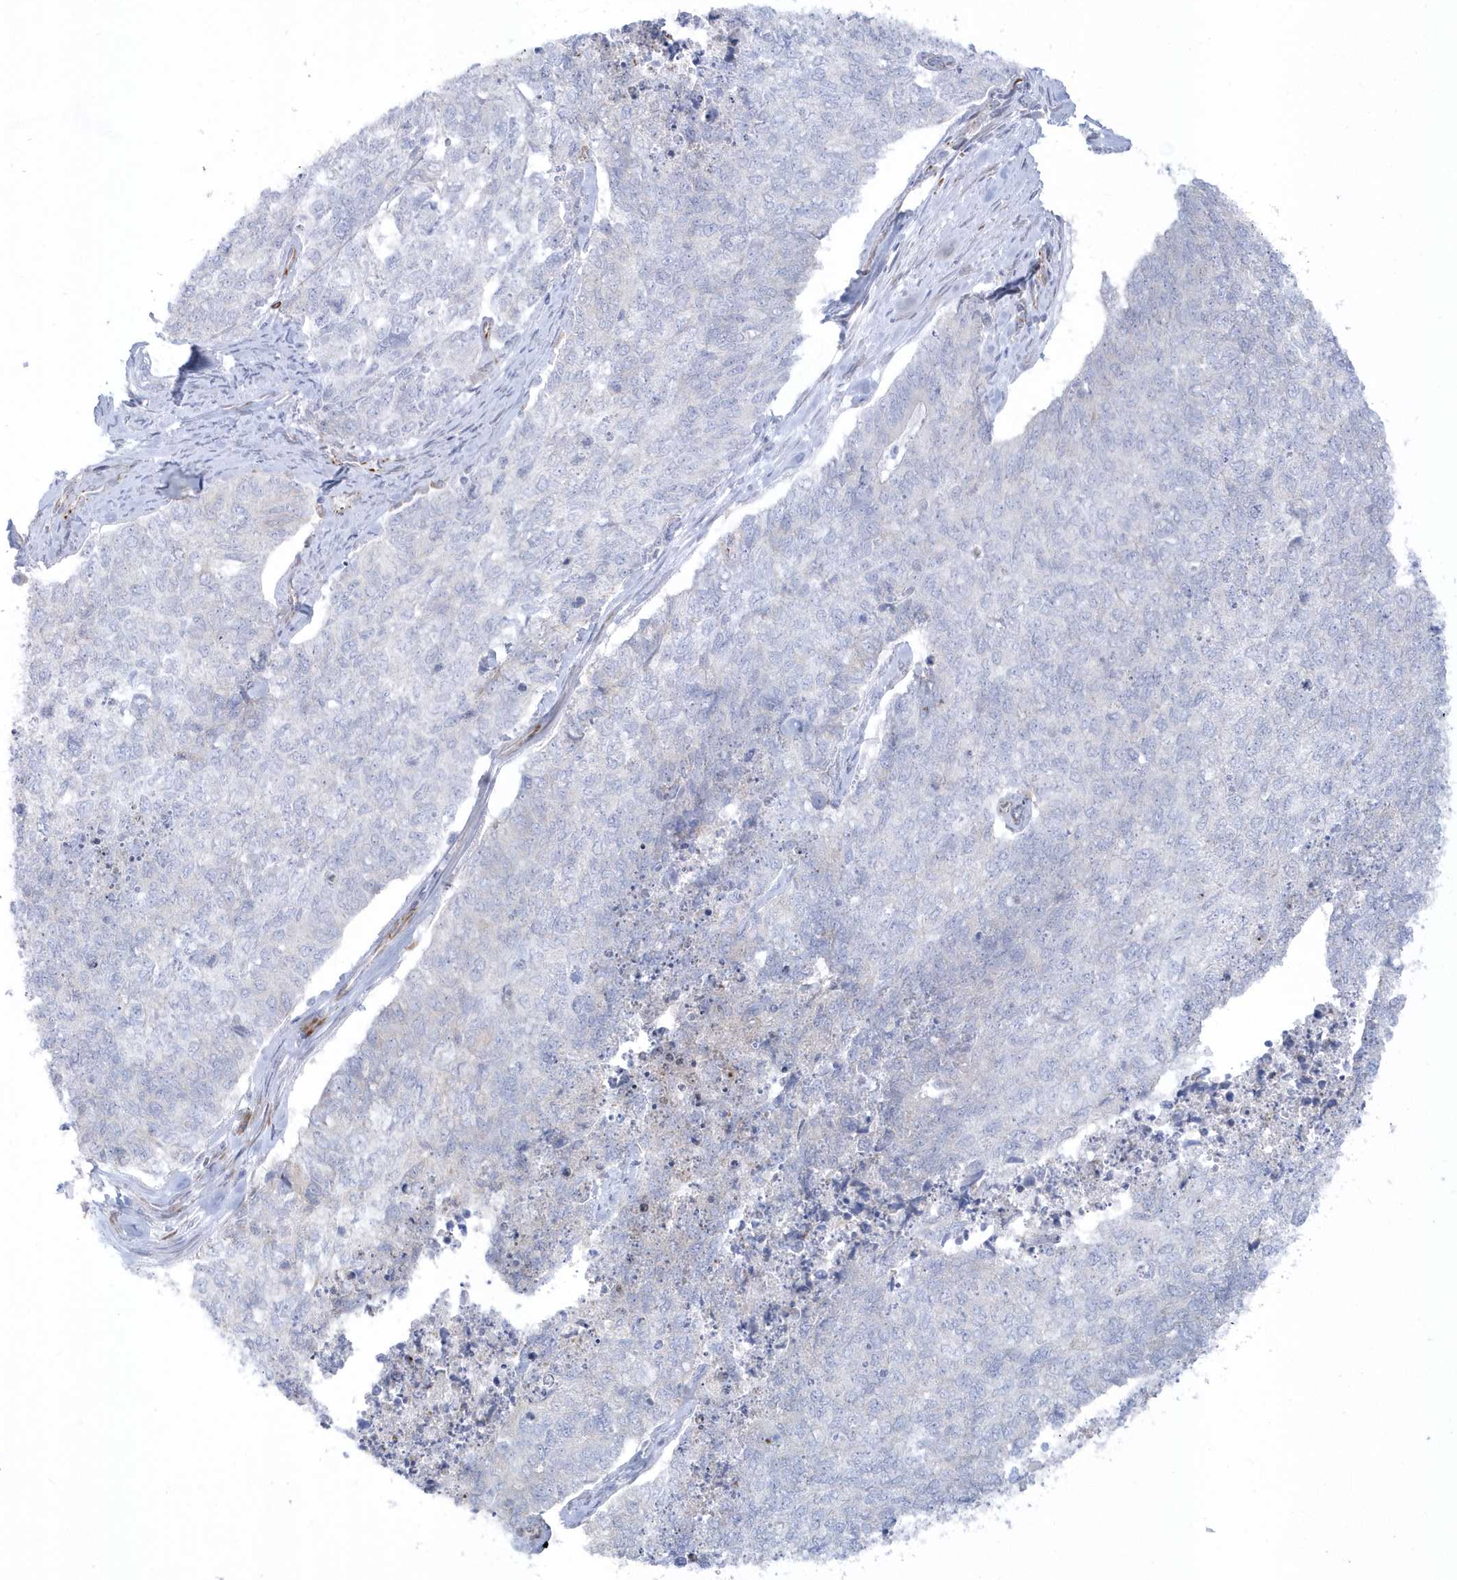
{"staining": {"intensity": "negative", "quantity": "none", "location": "none"}, "tissue": "cervical cancer", "cell_type": "Tumor cells", "image_type": "cancer", "snomed": [{"axis": "morphology", "description": "Squamous cell carcinoma, NOS"}, {"axis": "topography", "description": "Cervix"}], "caption": "The image exhibits no significant expression in tumor cells of cervical cancer.", "gene": "PPIL6", "patient": {"sex": "female", "age": 63}}